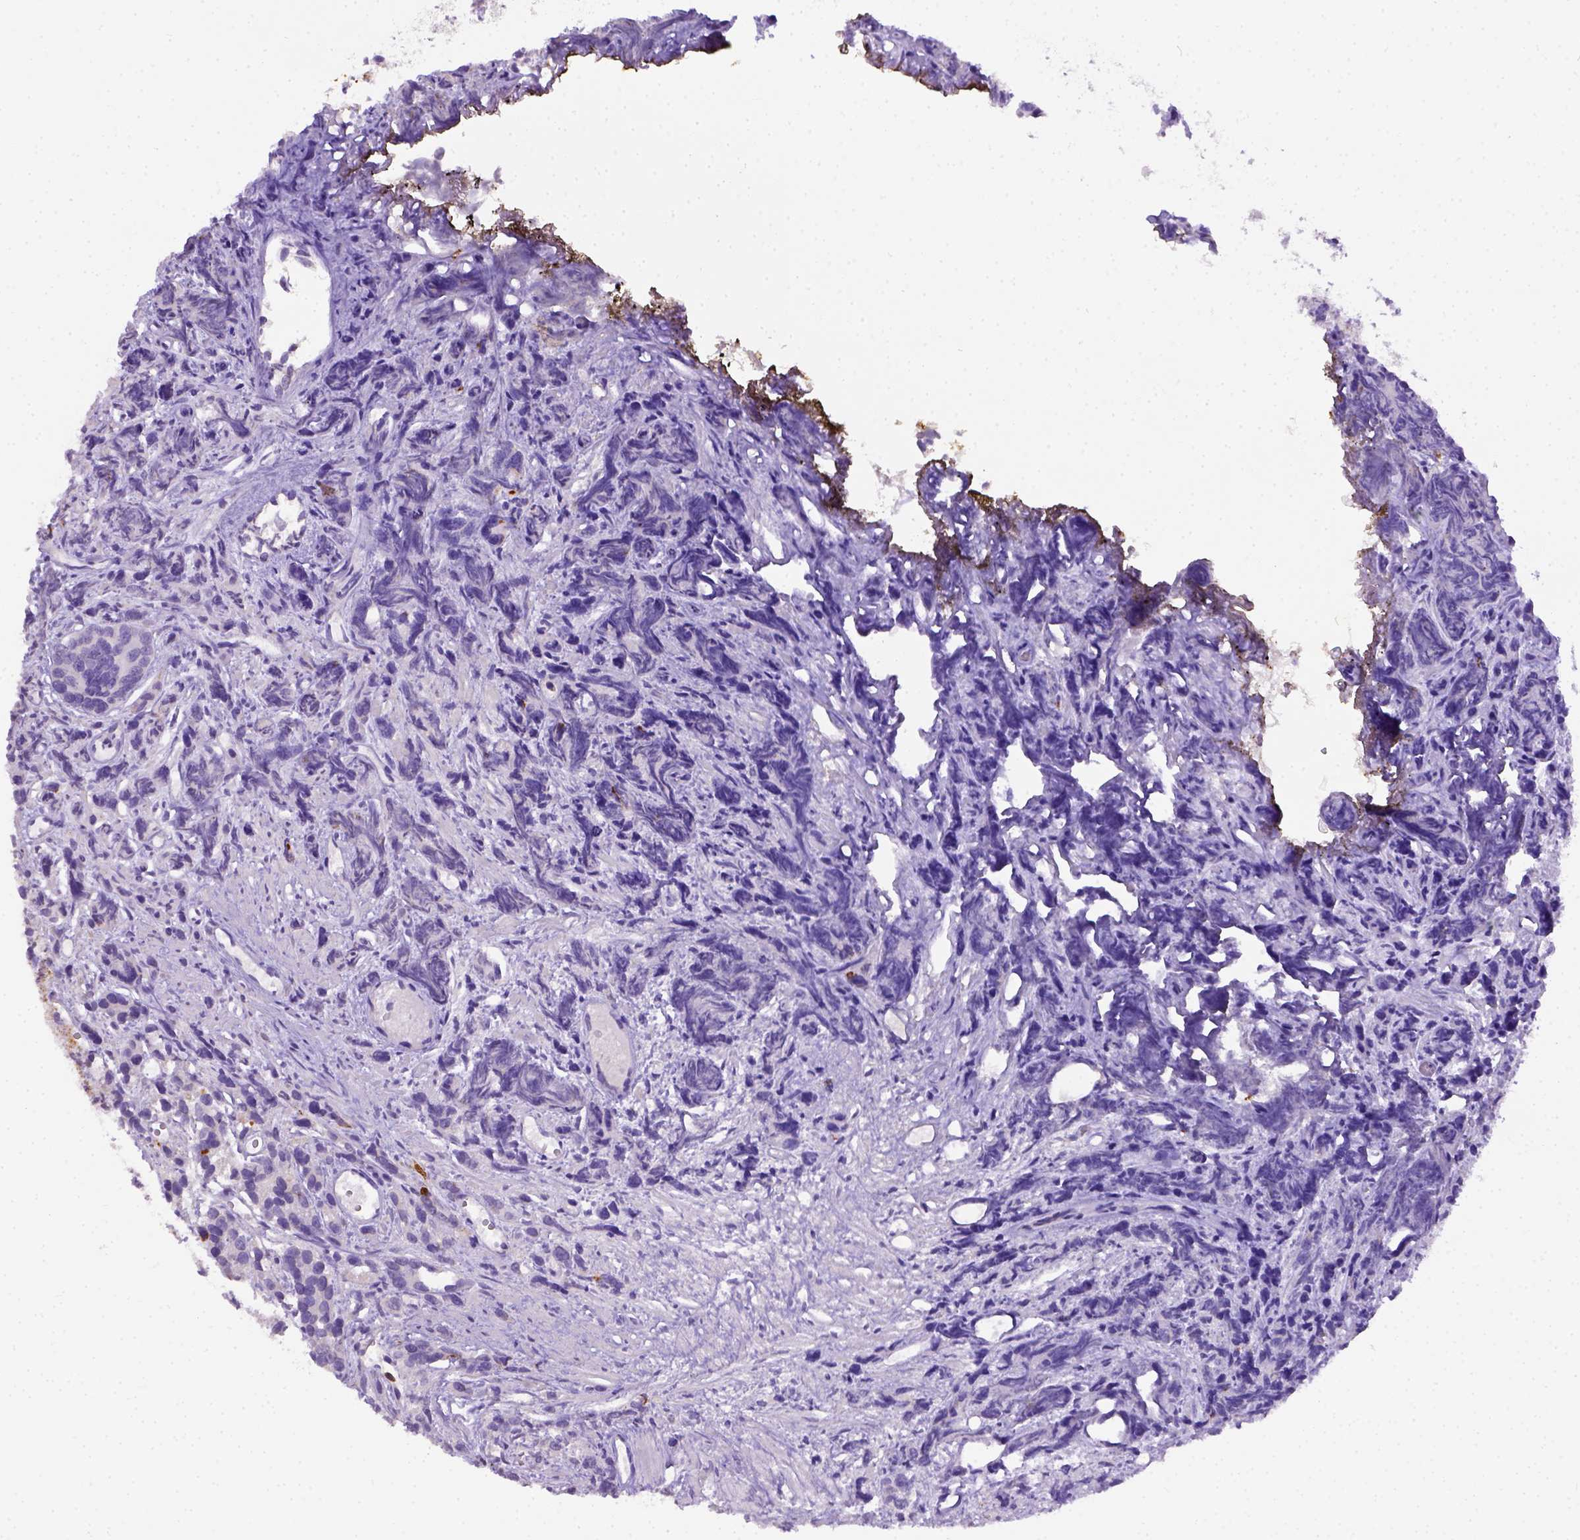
{"staining": {"intensity": "negative", "quantity": "none", "location": "none"}, "tissue": "prostate cancer", "cell_type": "Tumor cells", "image_type": "cancer", "snomed": [{"axis": "morphology", "description": "Adenocarcinoma, High grade"}, {"axis": "topography", "description": "Prostate"}], "caption": "This is an IHC photomicrograph of high-grade adenocarcinoma (prostate). There is no positivity in tumor cells.", "gene": "B3GAT1", "patient": {"sex": "male", "age": 77}}